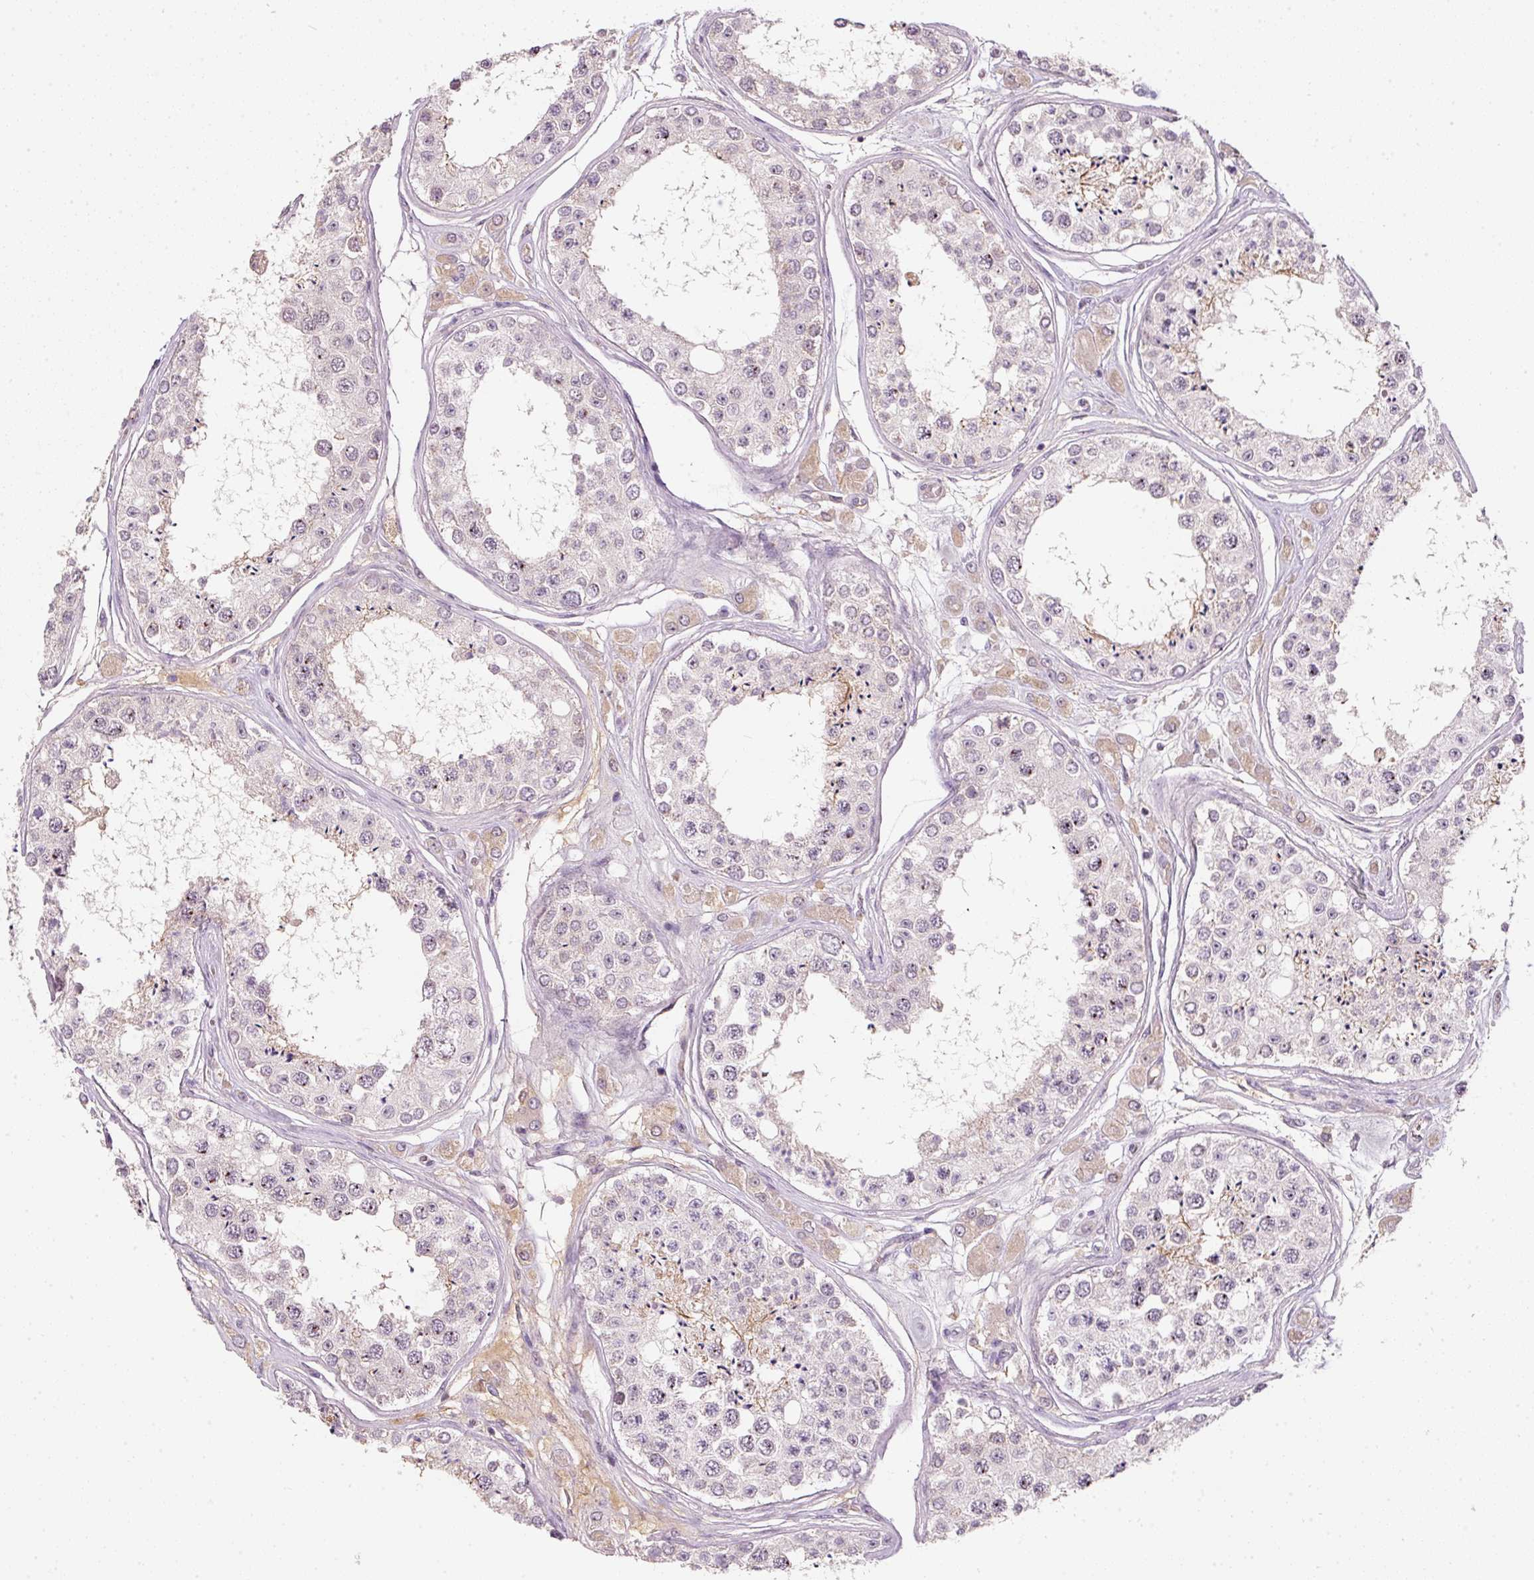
{"staining": {"intensity": "moderate", "quantity": "<25%", "location": "nuclear"}, "tissue": "testis", "cell_type": "Cells in seminiferous ducts", "image_type": "normal", "snomed": [{"axis": "morphology", "description": "Normal tissue, NOS"}, {"axis": "topography", "description": "Testis"}], "caption": "Immunohistochemical staining of unremarkable testis exhibits <25% levels of moderate nuclear protein staining in about <25% of cells in seminiferous ducts.", "gene": "TMEM37", "patient": {"sex": "male", "age": 25}}